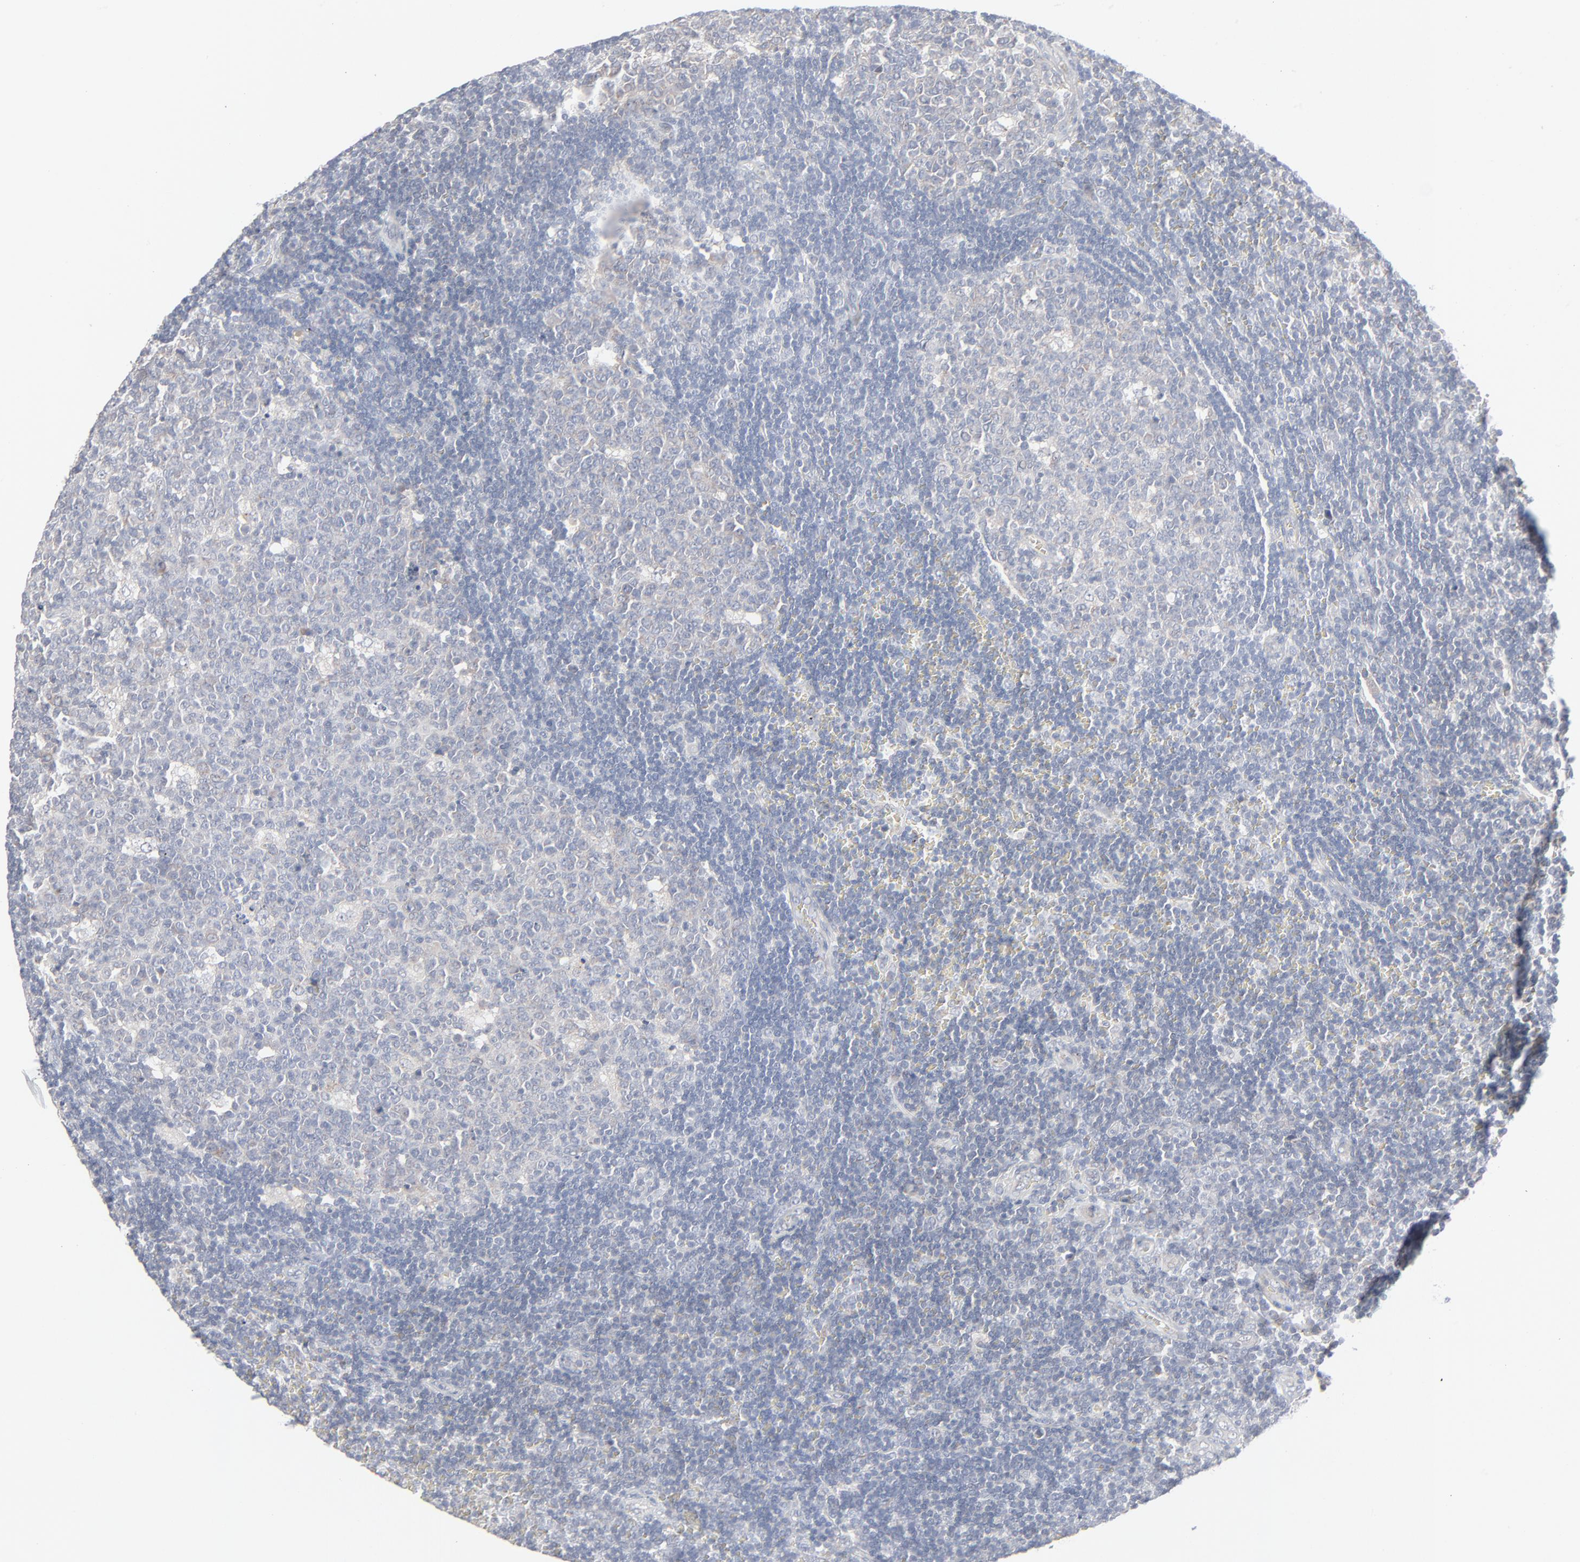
{"staining": {"intensity": "negative", "quantity": "none", "location": "none"}, "tissue": "lymph node", "cell_type": "Germinal center cells", "image_type": "normal", "snomed": [{"axis": "morphology", "description": "Normal tissue, NOS"}, {"axis": "topography", "description": "Lymph node"}, {"axis": "topography", "description": "Salivary gland"}], "caption": "IHC histopathology image of benign lymph node stained for a protein (brown), which shows no staining in germinal center cells.", "gene": "KDSR", "patient": {"sex": "male", "age": 8}}